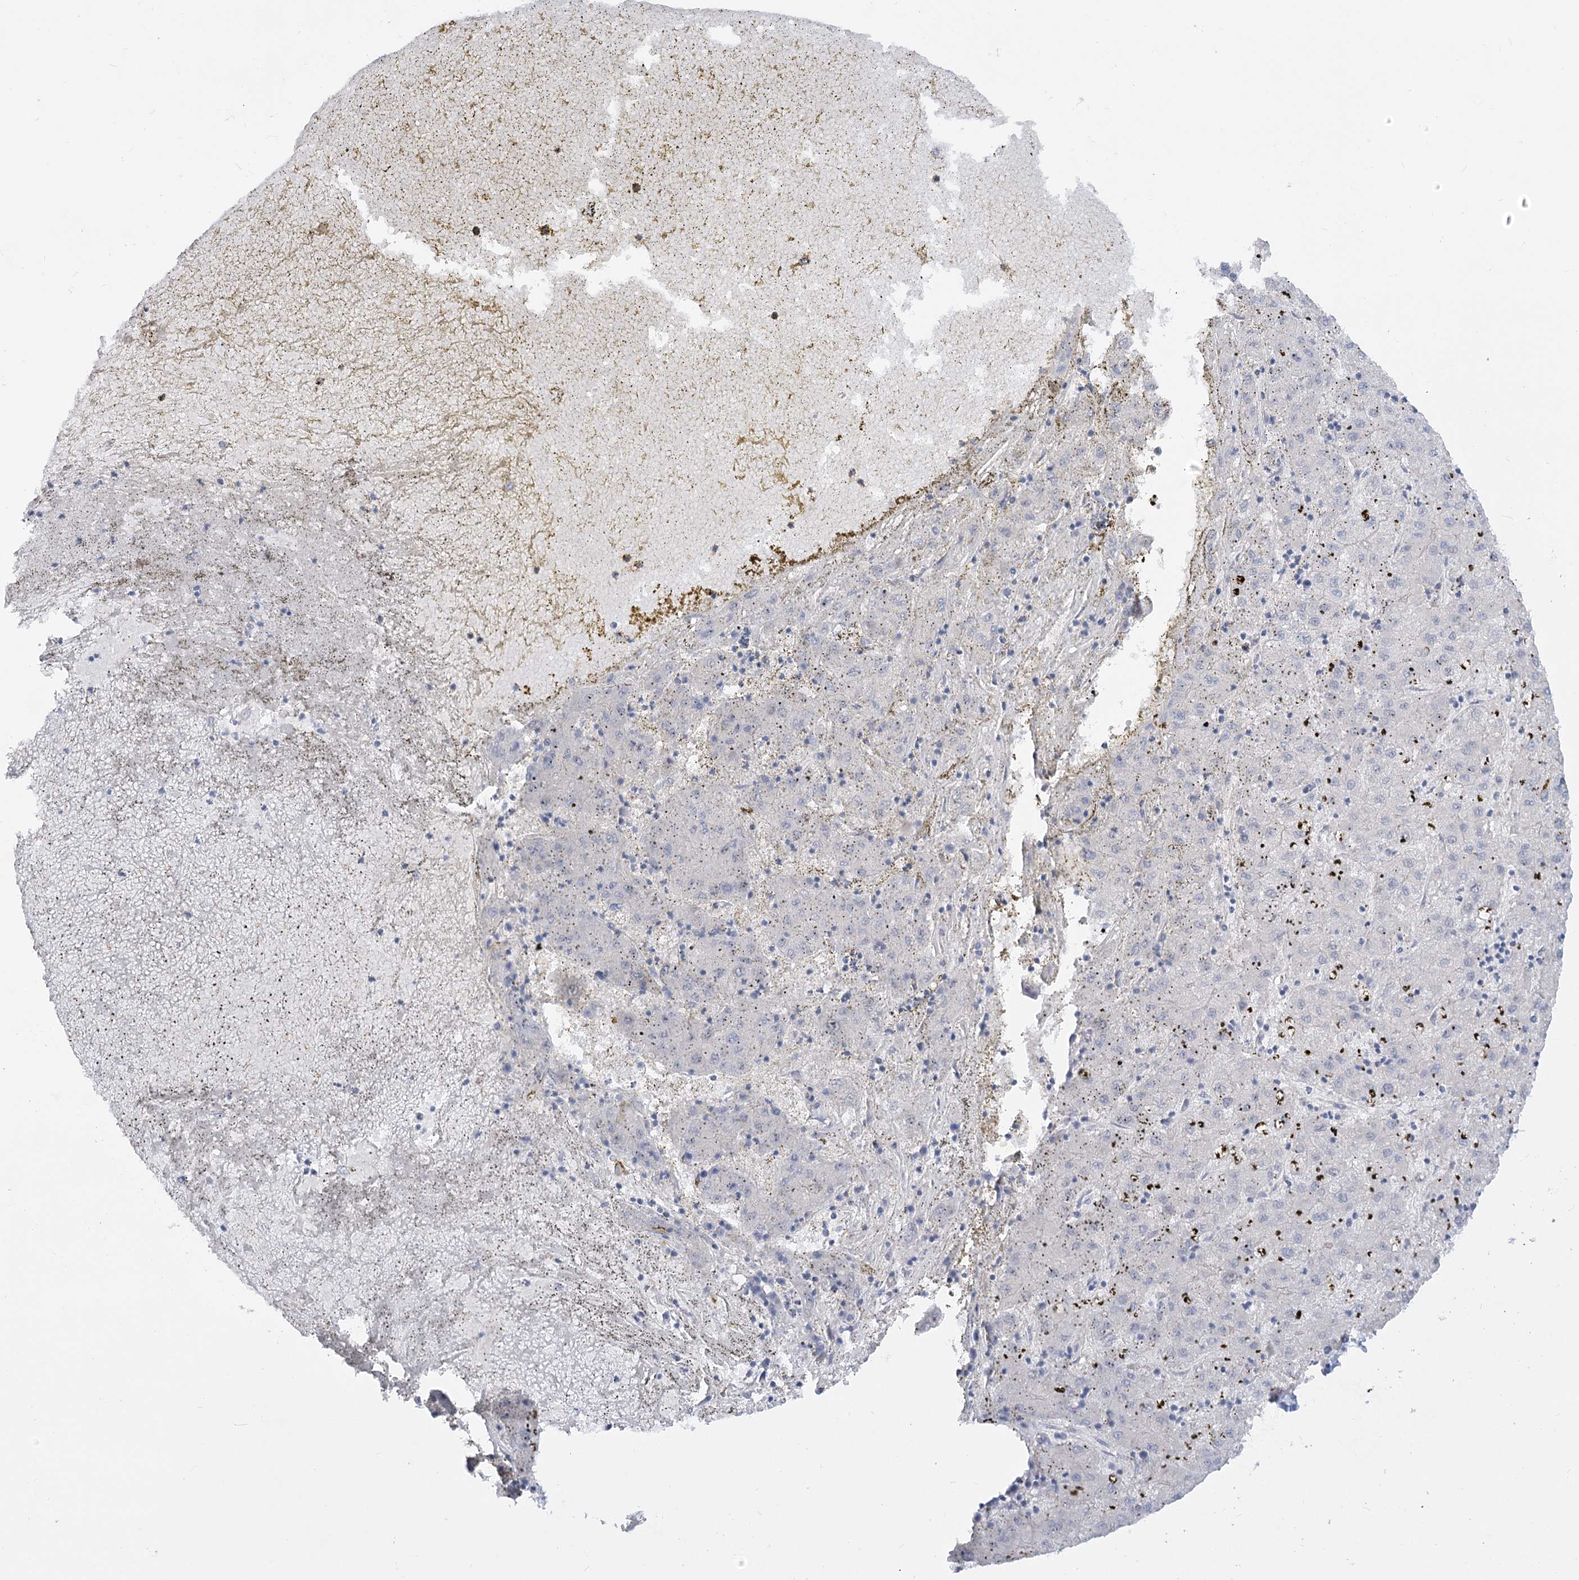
{"staining": {"intensity": "negative", "quantity": "none", "location": "none"}, "tissue": "liver cancer", "cell_type": "Tumor cells", "image_type": "cancer", "snomed": [{"axis": "morphology", "description": "Carcinoma, Hepatocellular, NOS"}, {"axis": "topography", "description": "Liver"}], "caption": "An immunohistochemistry histopathology image of hepatocellular carcinoma (liver) is shown. There is no staining in tumor cells of hepatocellular carcinoma (liver).", "gene": "EFHC2", "patient": {"sex": "male", "age": 72}}